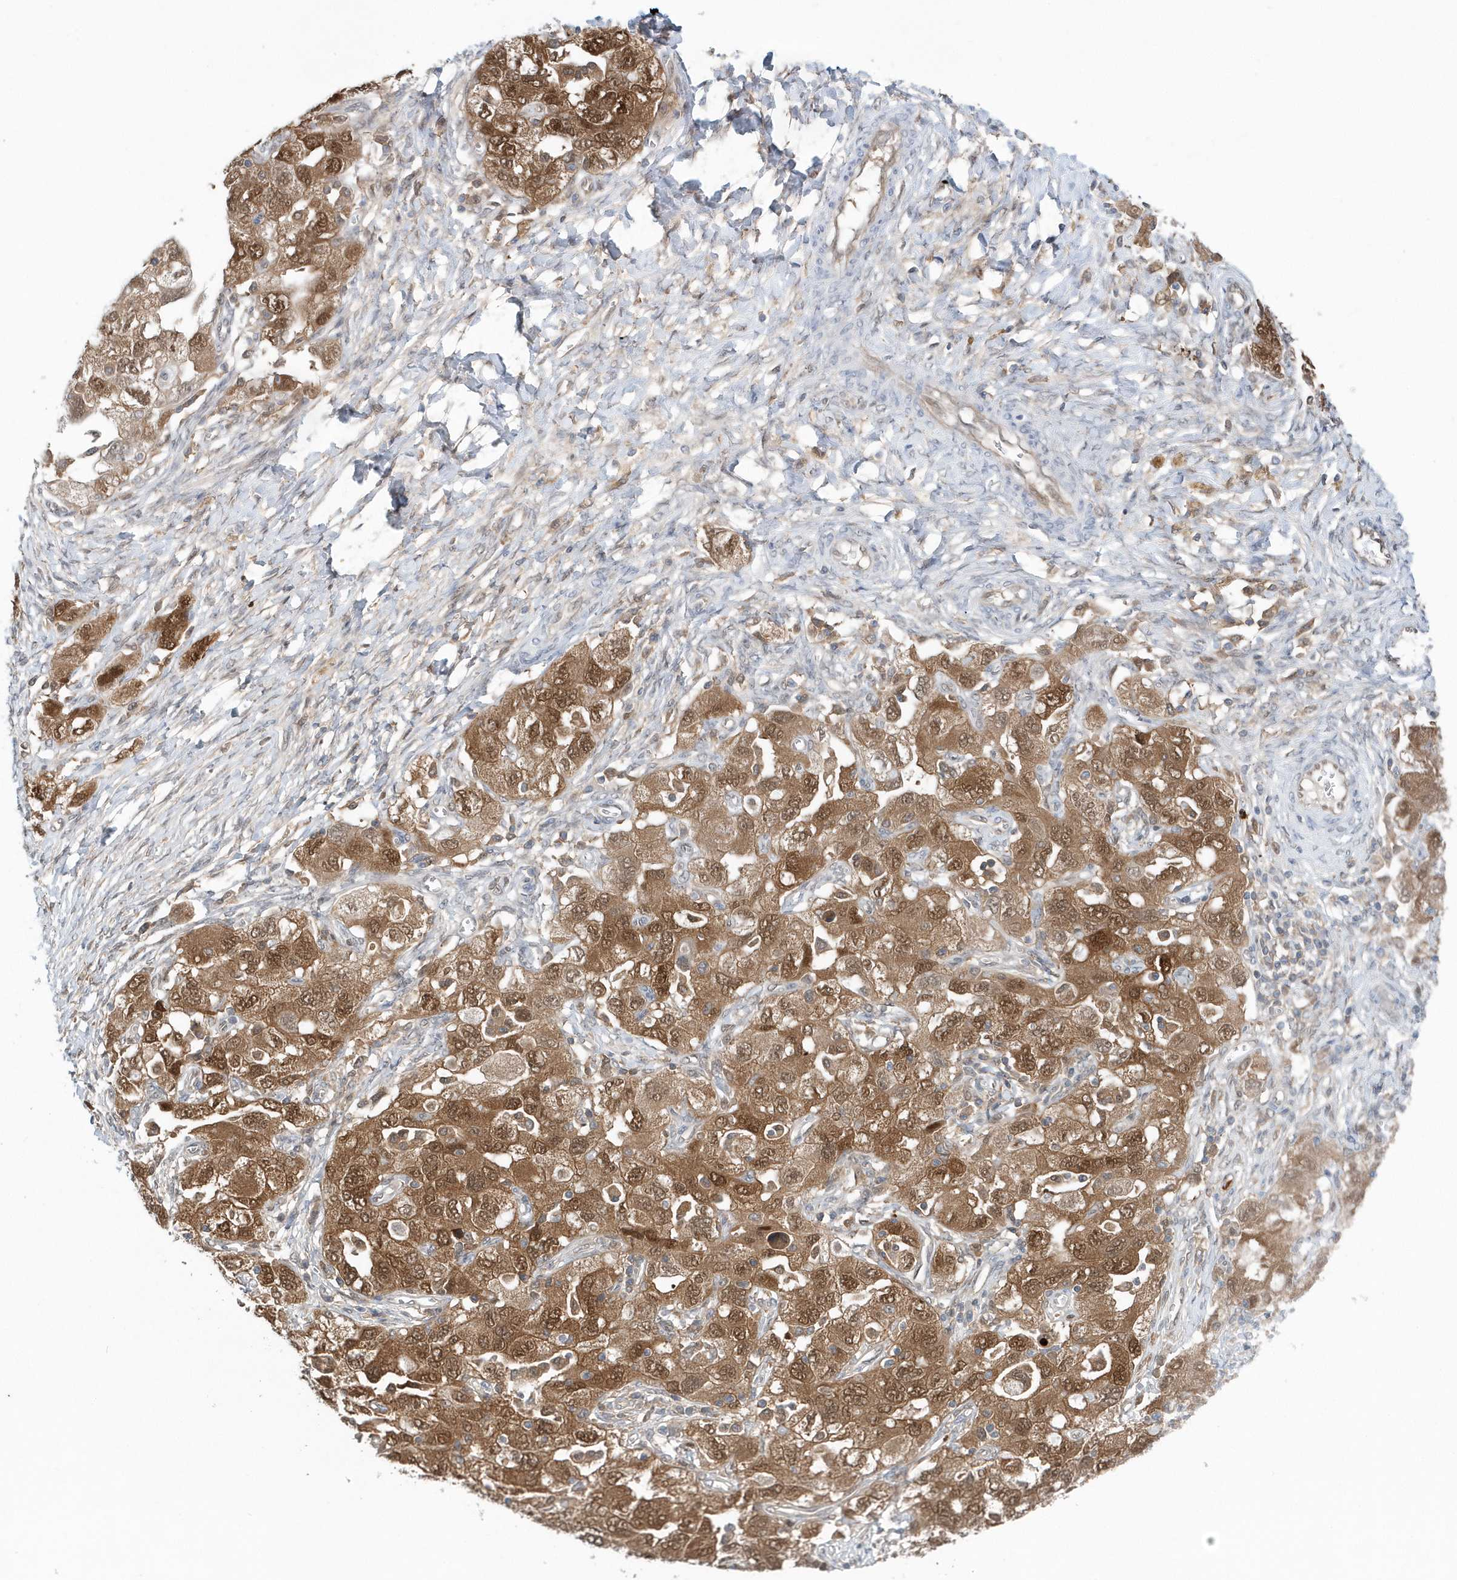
{"staining": {"intensity": "moderate", "quantity": ">75%", "location": "cytoplasmic/membranous,nuclear"}, "tissue": "ovarian cancer", "cell_type": "Tumor cells", "image_type": "cancer", "snomed": [{"axis": "morphology", "description": "Carcinoma, NOS"}, {"axis": "morphology", "description": "Cystadenocarcinoma, serous, NOS"}, {"axis": "topography", "description": "Ovary"}], "caption": "An image of human ovarian carcinoma stained for a protein displays moderate cytoplasmic/membranous and nuclear brown staining in tumor cells.", "gene": "RNF7", "patient": {"sex": "female", "age": 69}}